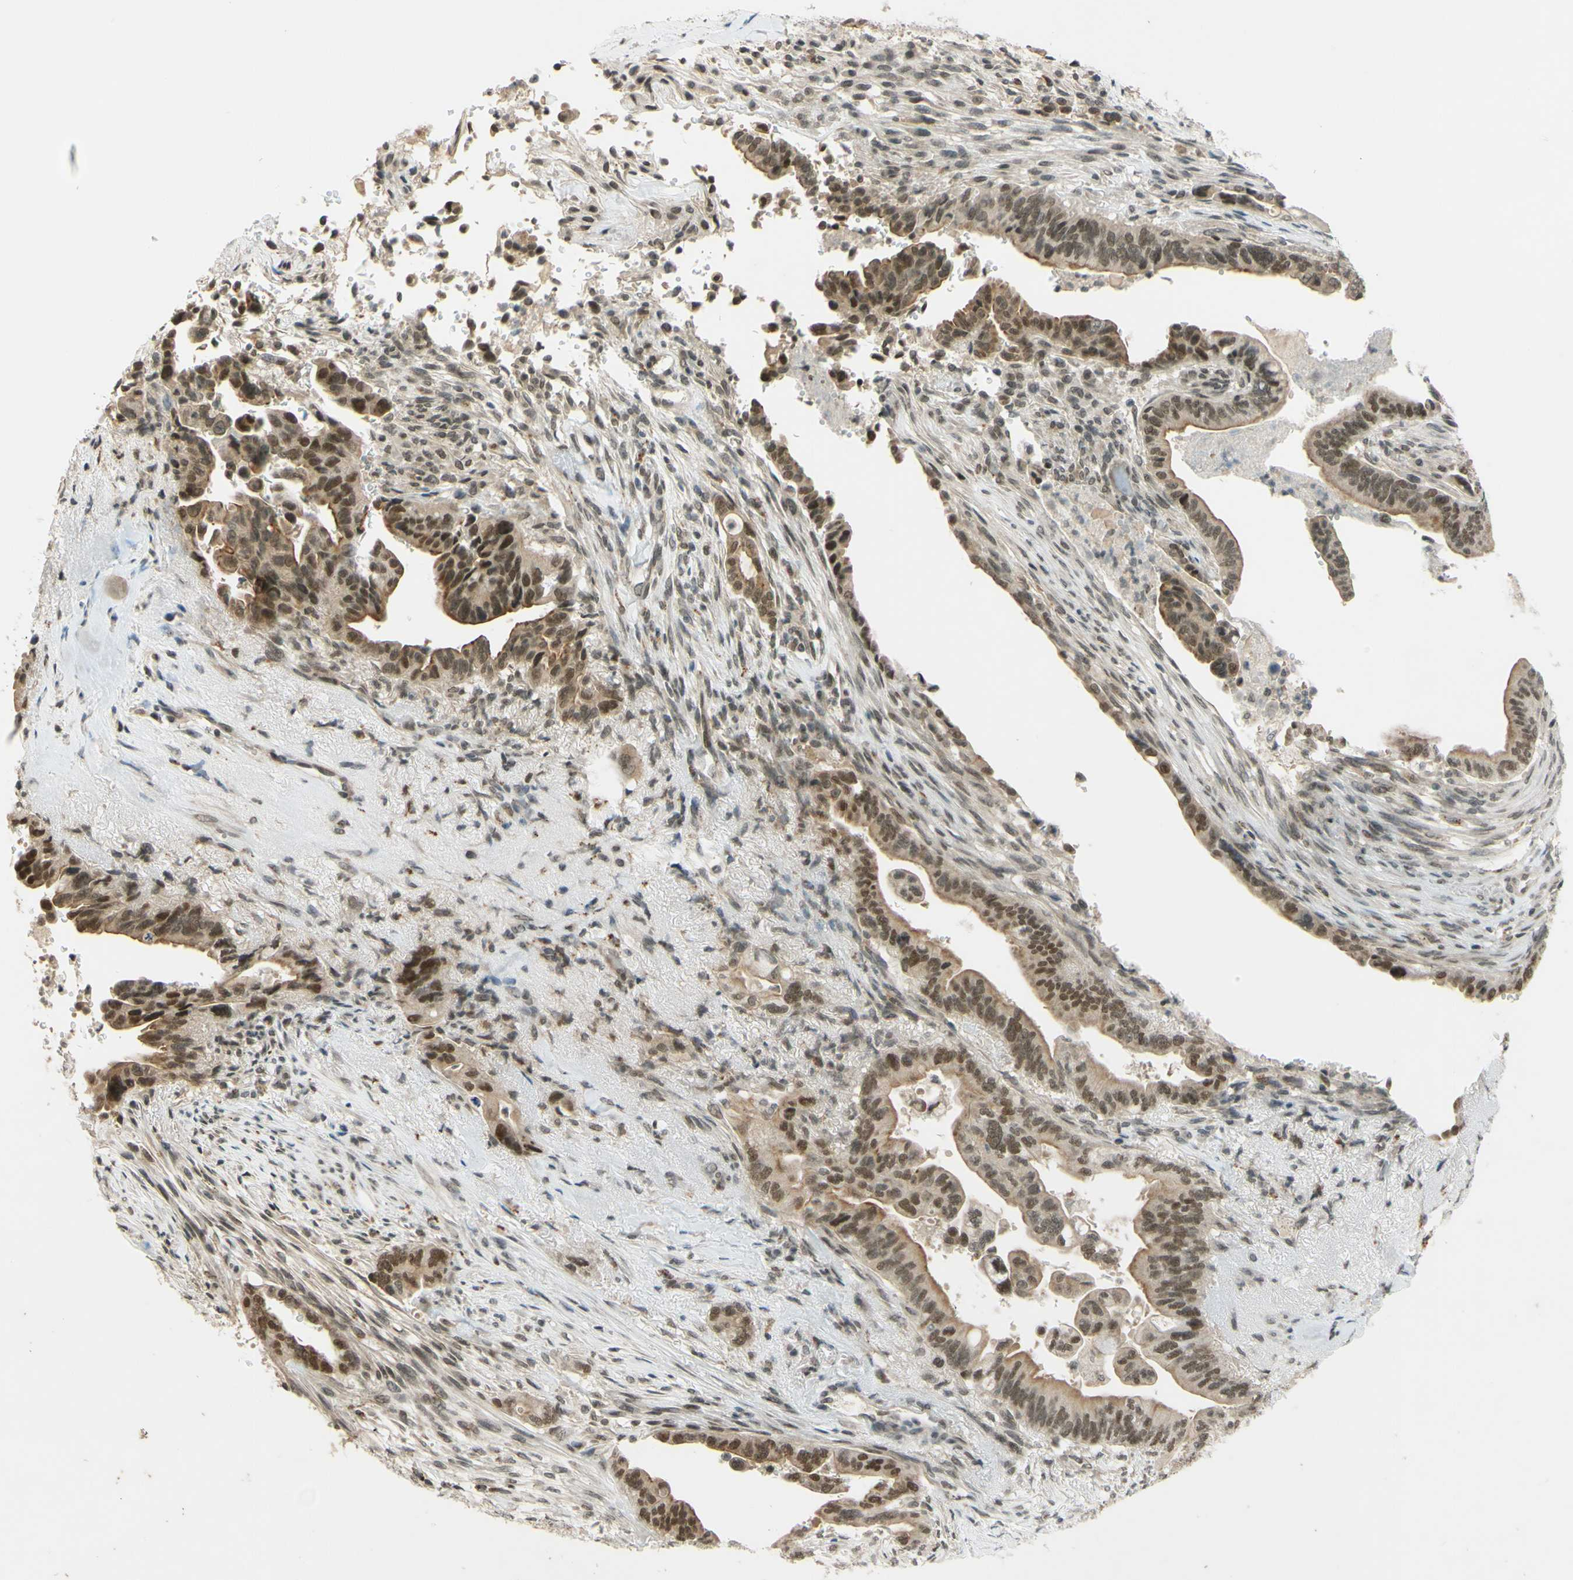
{"staining": {"intensity": "moderate", "quantity": ">75%", "location": "cytoplasmic/membranous,nuclear"}, "tissue": "pancreatic cancer", "cell_type": "Tumor cells", "image_type": "cancer", "snomed": [{"axis": "morphology", "description": "Adenocarcinoma, NOS"}, {"axis": "topography", "description": "Pancreas"}], "caption": "DAB (3,3'-diaminobenzidine) immunohistochemical staining of pancreatic cancer (adenocarcinoma) displays moderate cytoplasmic/membranous and nuclear protein expression in about >75% of tumor cells.", "gene": "SMARCB1", "patient": {"sex": "male", "age": 70}}